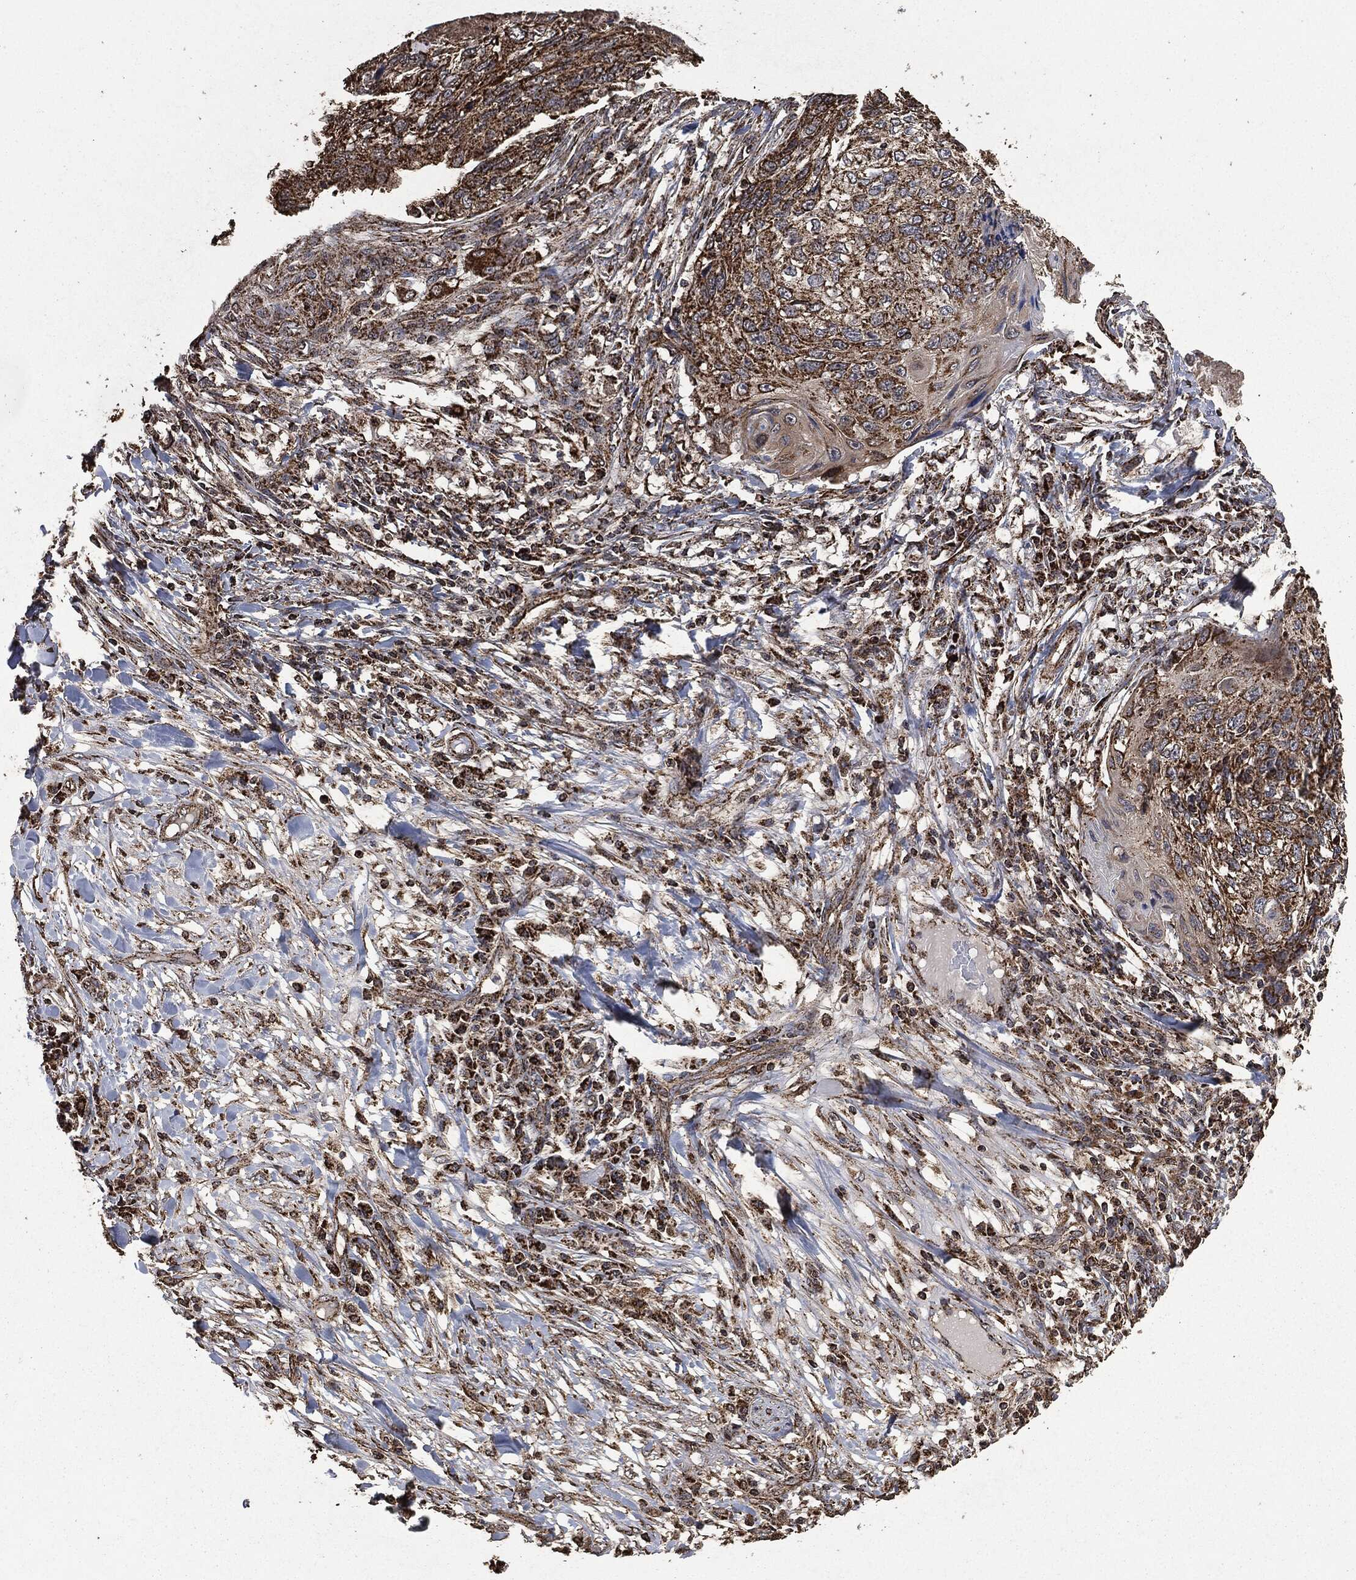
{"staining": {"intensity": "strong", "quantity": ">75%", "location": "cytoplasmic/membranous"}, "tissue": "skin cancer", "cell_type": "Tumor cells", "image_type": "cancer", "snomed": [{"axis": "morphology", "description": "Squamous cell carcinoma, NOS"}, {"axis": "topography", "description": "Skin"}], "caption": "The image demonstrates immunohistochemical staining of skin squamous cell carcinoma. There is strong cytoplasmic/membranous expression is seen in approximately >75% of tumor cells. The staining is performed using DAB (3,3'-diaminobenzidine) brown chromogen to label protein expression. The nuclei are counter-stained blue using hematoxylin.", "gene": "LIG3", "patient": {"sex": "male", "age": 92}}